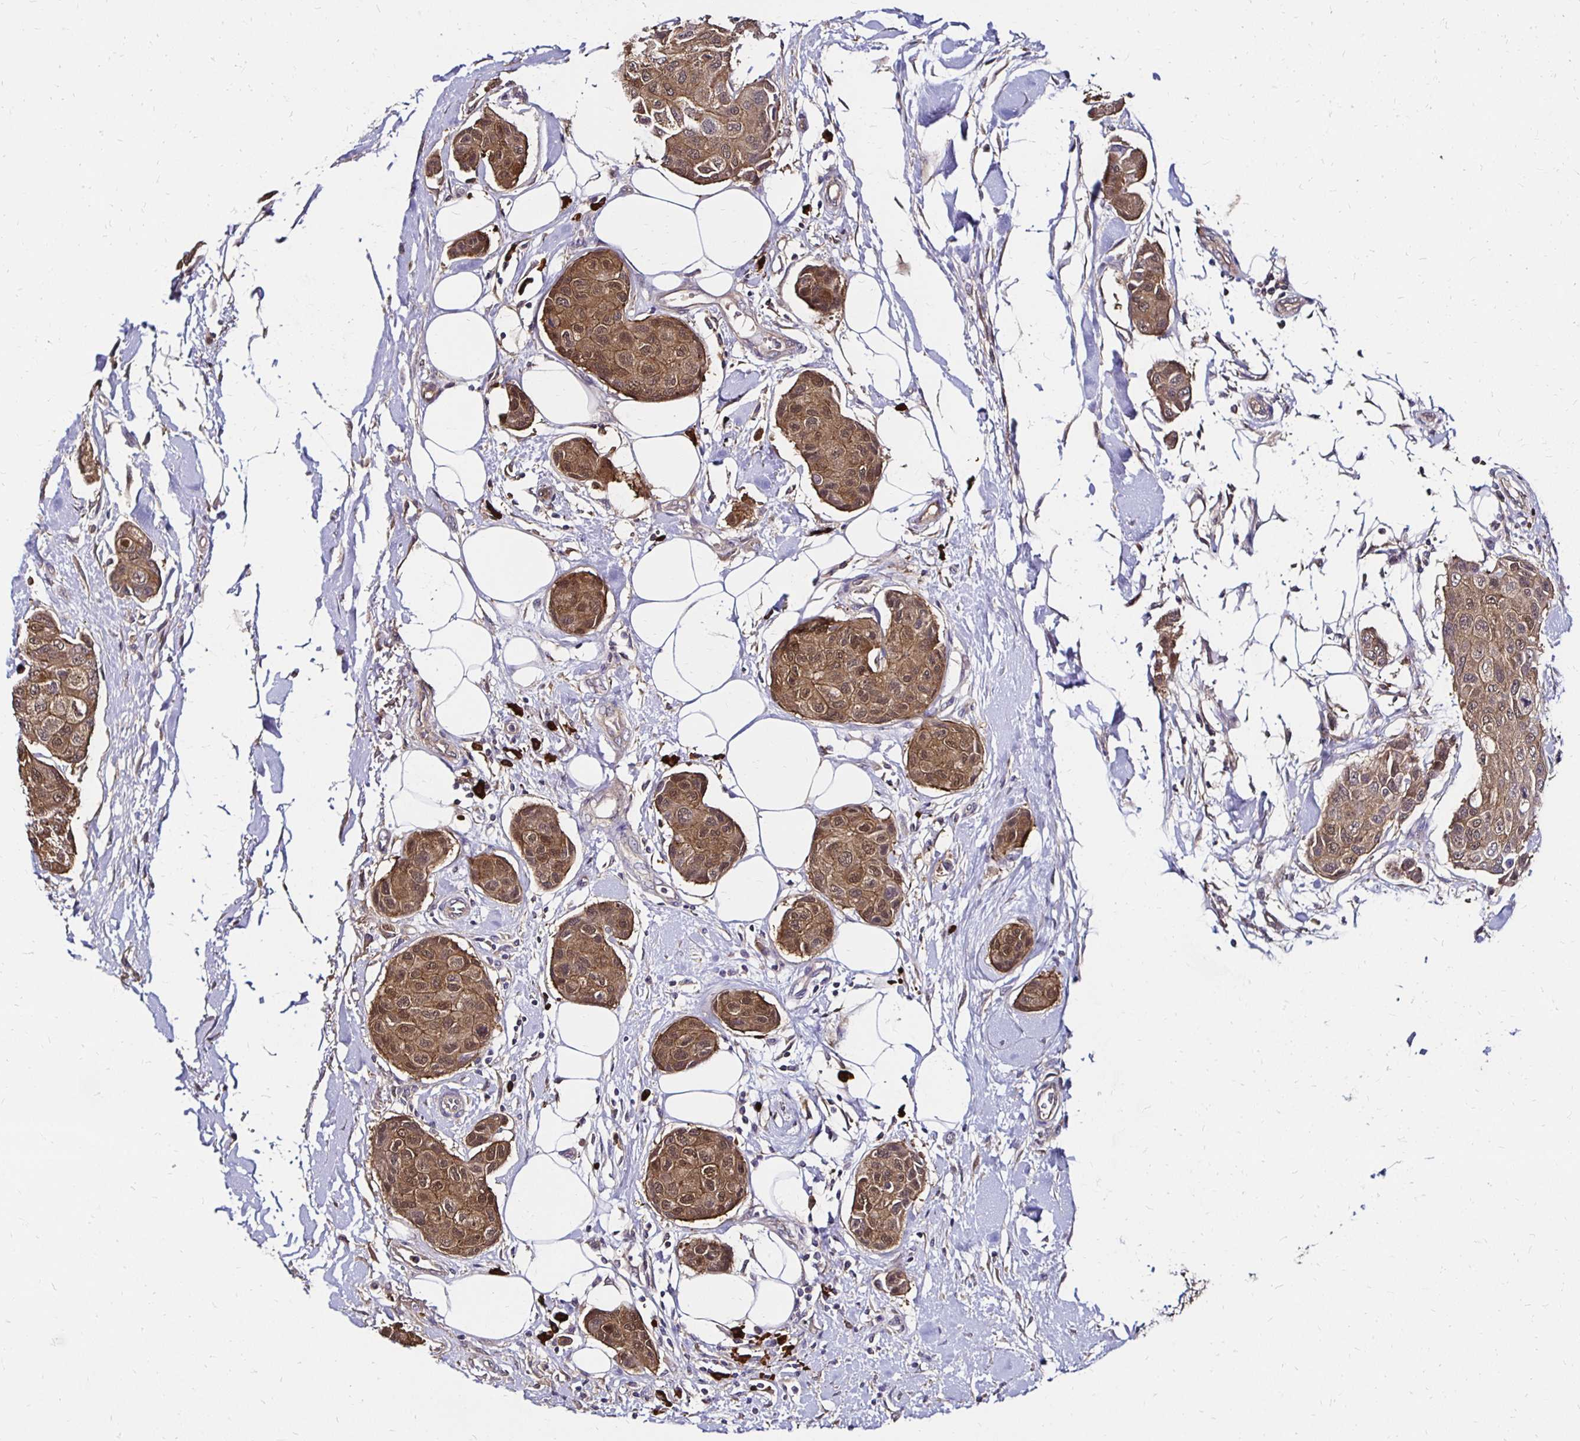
{"staining": {"intensity": "moderate", "quantity": ">75%", "location": "cytoplasmic/membranous,nuclear"}, "tissue": "breast cancer", "cell_type": "Tumor cells", "image_type": "cancer", "snomed": [{"axis": "morphology", "description": "Duct carcinoma"}, {"axis": "topography", "description": "Breast"}, {"axis": "topography", "description": "Lymph node"}], "caption": "Moderate cytoplasmic/membranous and nuclear staining is present in approximately >75% of tumor cells in breast cancer. (DAB (3,3'-diaminobenzidine) IHC, brown staining for protein, blue staining for nuclei).", "gene": "TXN", "patient": {"sex": "female", "age": 80}}